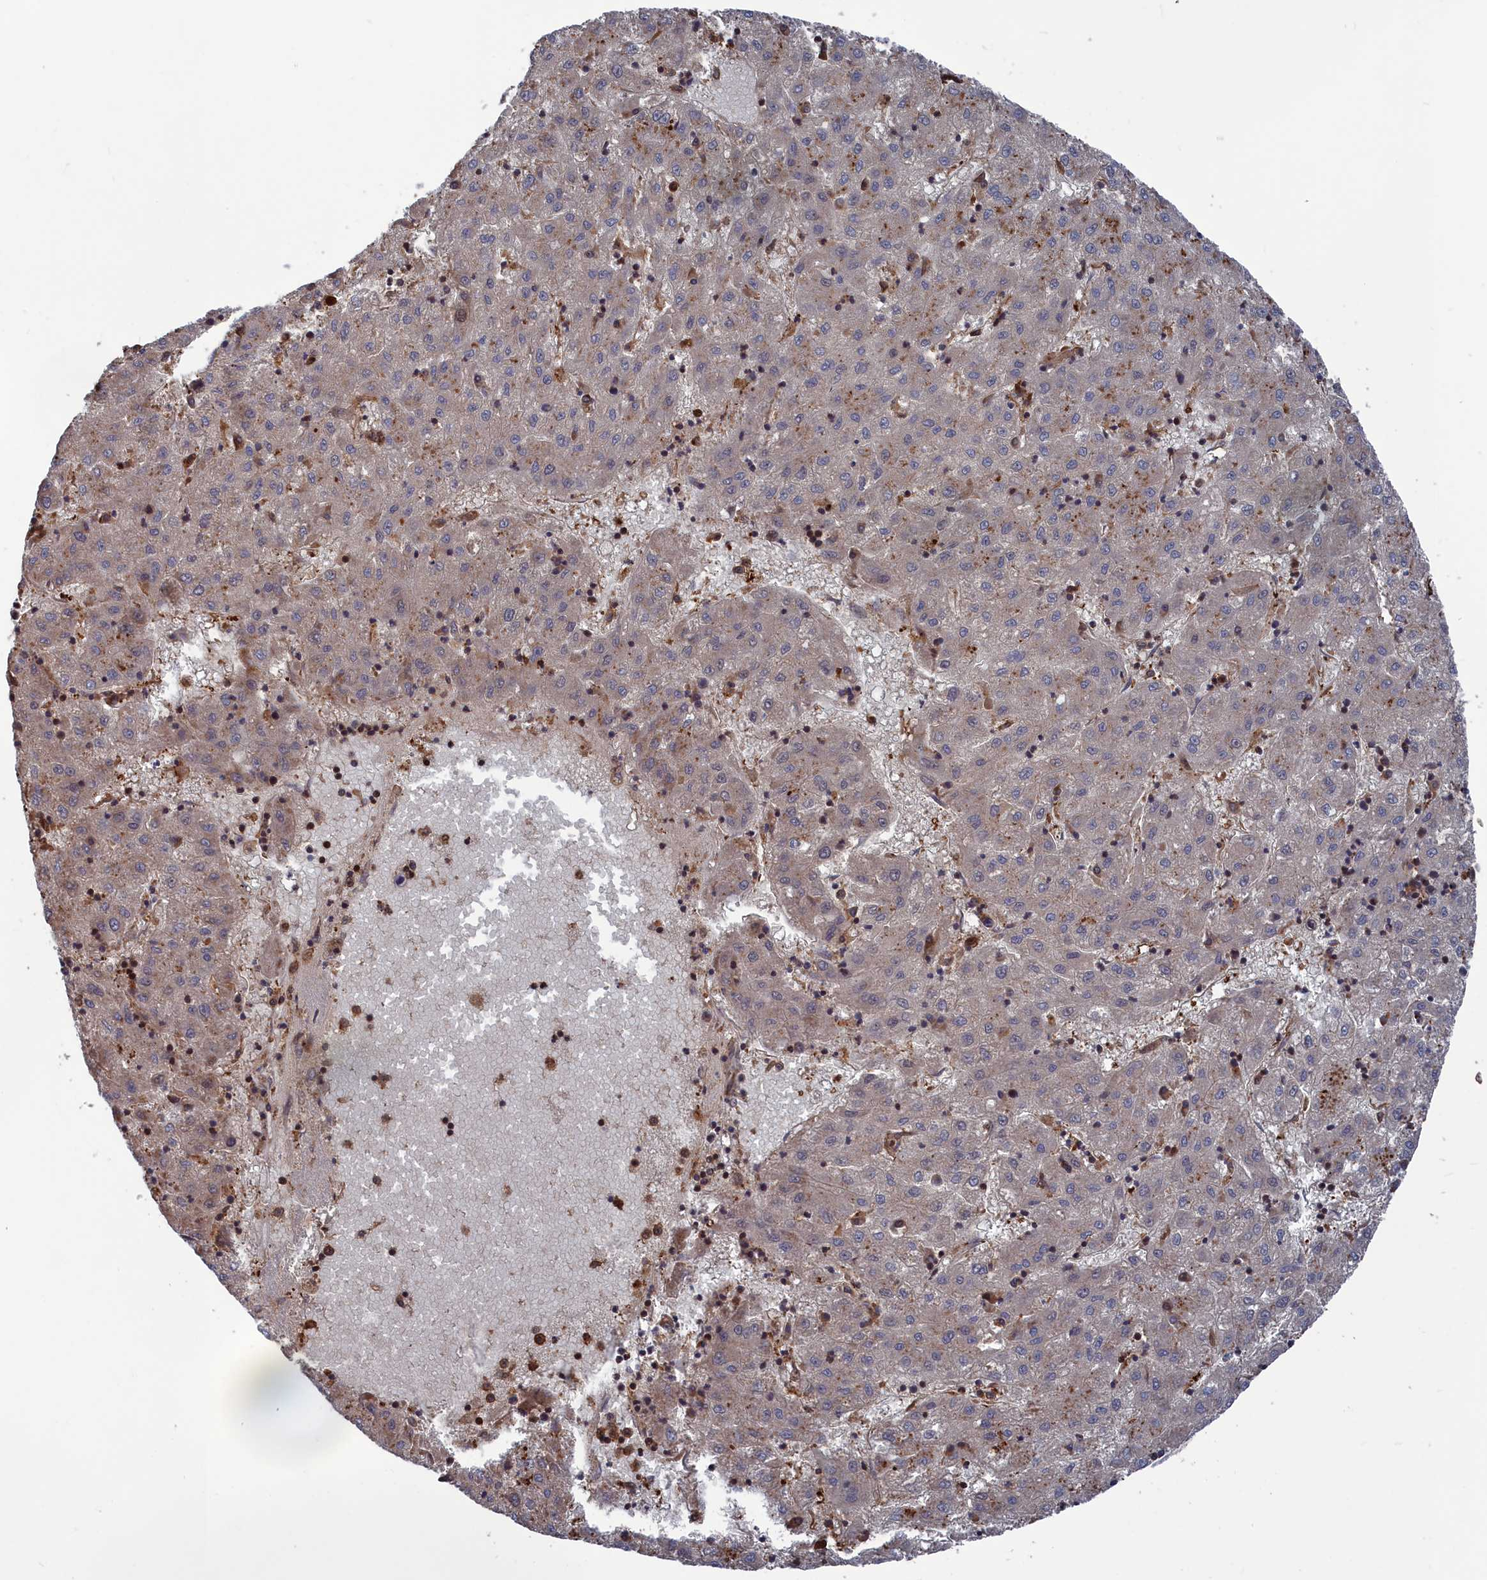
{"staining": {"intensity": "weak", "quantity": "<25%", "location": "cytoplasmic/membranous"}, "tissue": "liver cancer", "cell_type": "Tumor cells", "image_type": "cancer", "snomed": [{"axis": "morphology", "description": "Carcinoma, Hepatocellular, NOS"}, {"axis": "topography", "description": "Liver"}], "caption": "Immunohistochemistry (IHC) micrograph of liver cancer stained for a protein (brown), which demonstrates no expression in tumor cells.", "gene": "PLA2G15", "patient": {"sex": "male", "age": 72}}